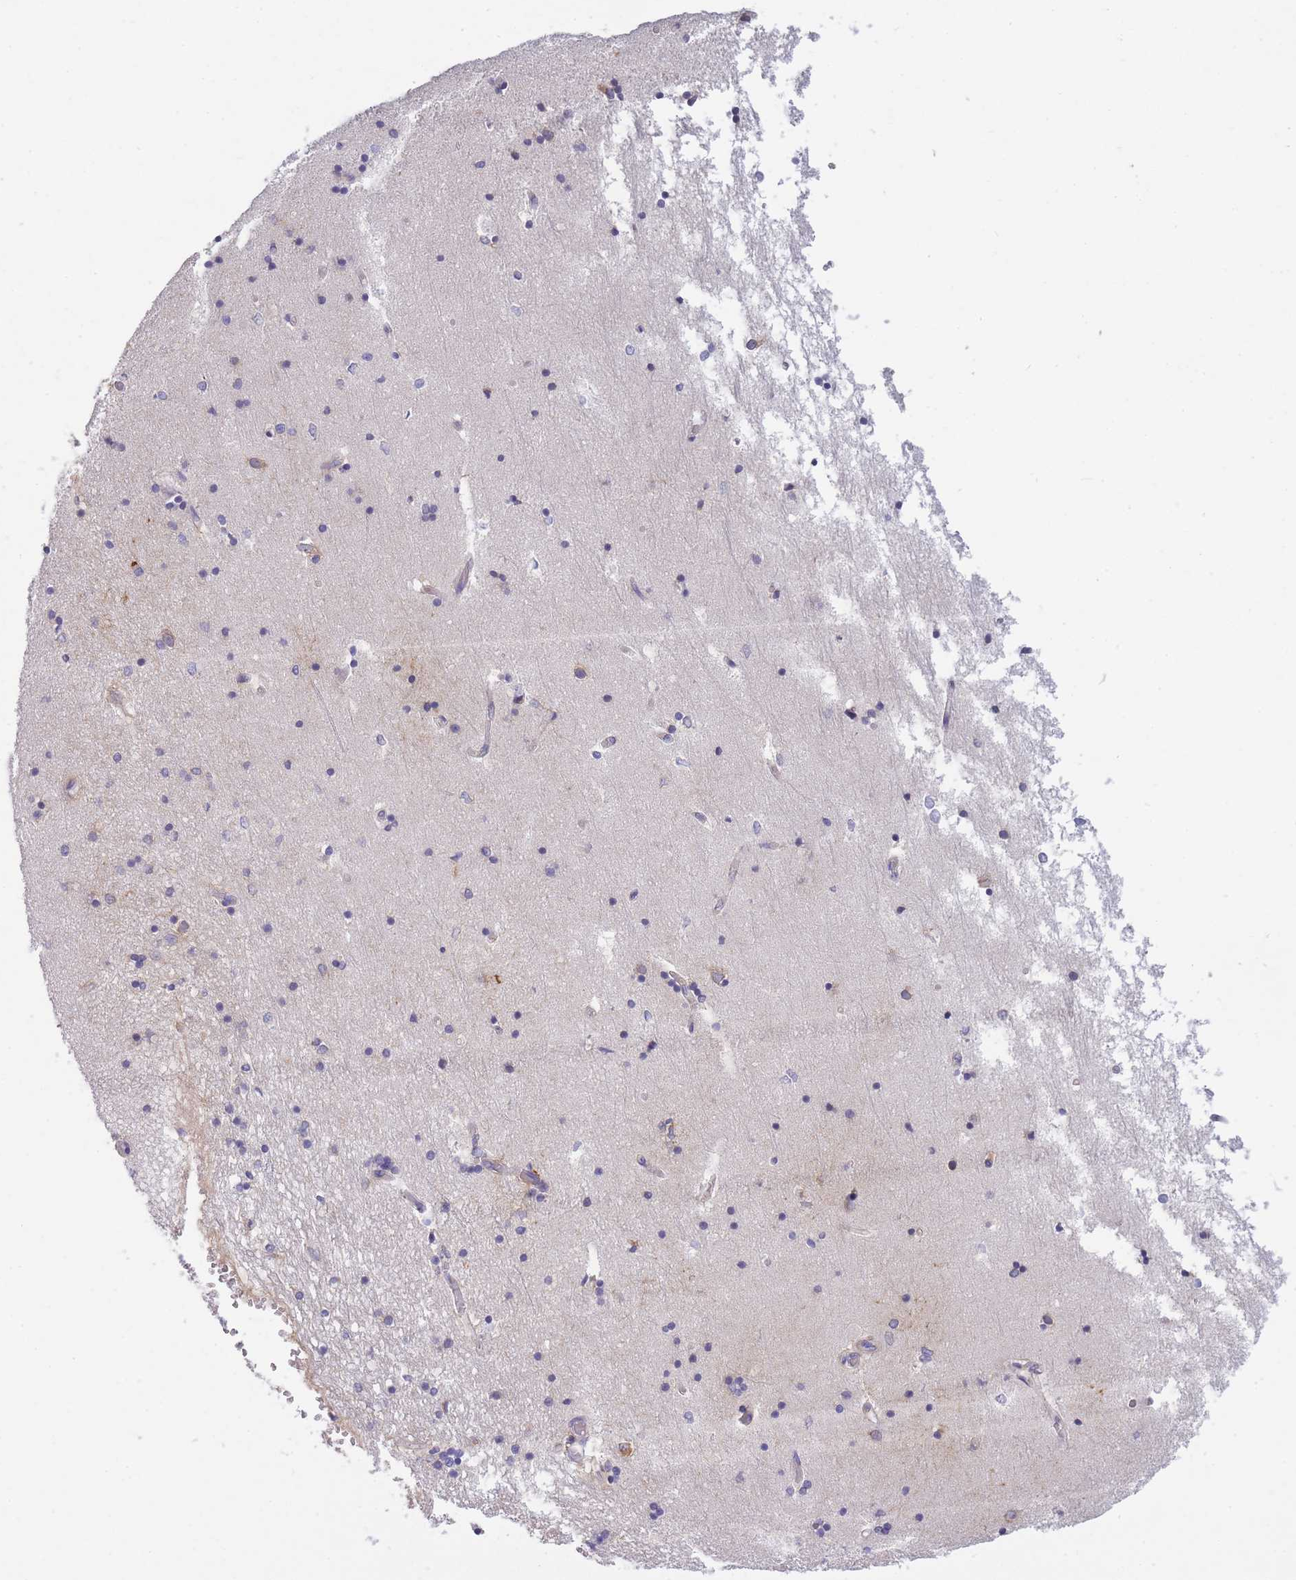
{"staining": {"intensity": "negative", "quantity": "none", "location": "none"}, "tissue": "hippocampus", "cell_type": "Glial cells", "image_type": "normal", "snomed": [{"axis": "morphology", "description": "Normal tissue, NOS"}, {"axis": "topography", "description": "Hippocampus"}], "caption": "Protein analysis of normal hippocampus demonstrates no significant positivity in glial cells. Brightfield microscopy of immunohistochemistry stained with DAB (3,3'-diaminobenzidine) (brown) and hematoxylin (blue), captured at high magnification.", "gene": "COPG1", "patient": {"sex": "male", "age": 45}}